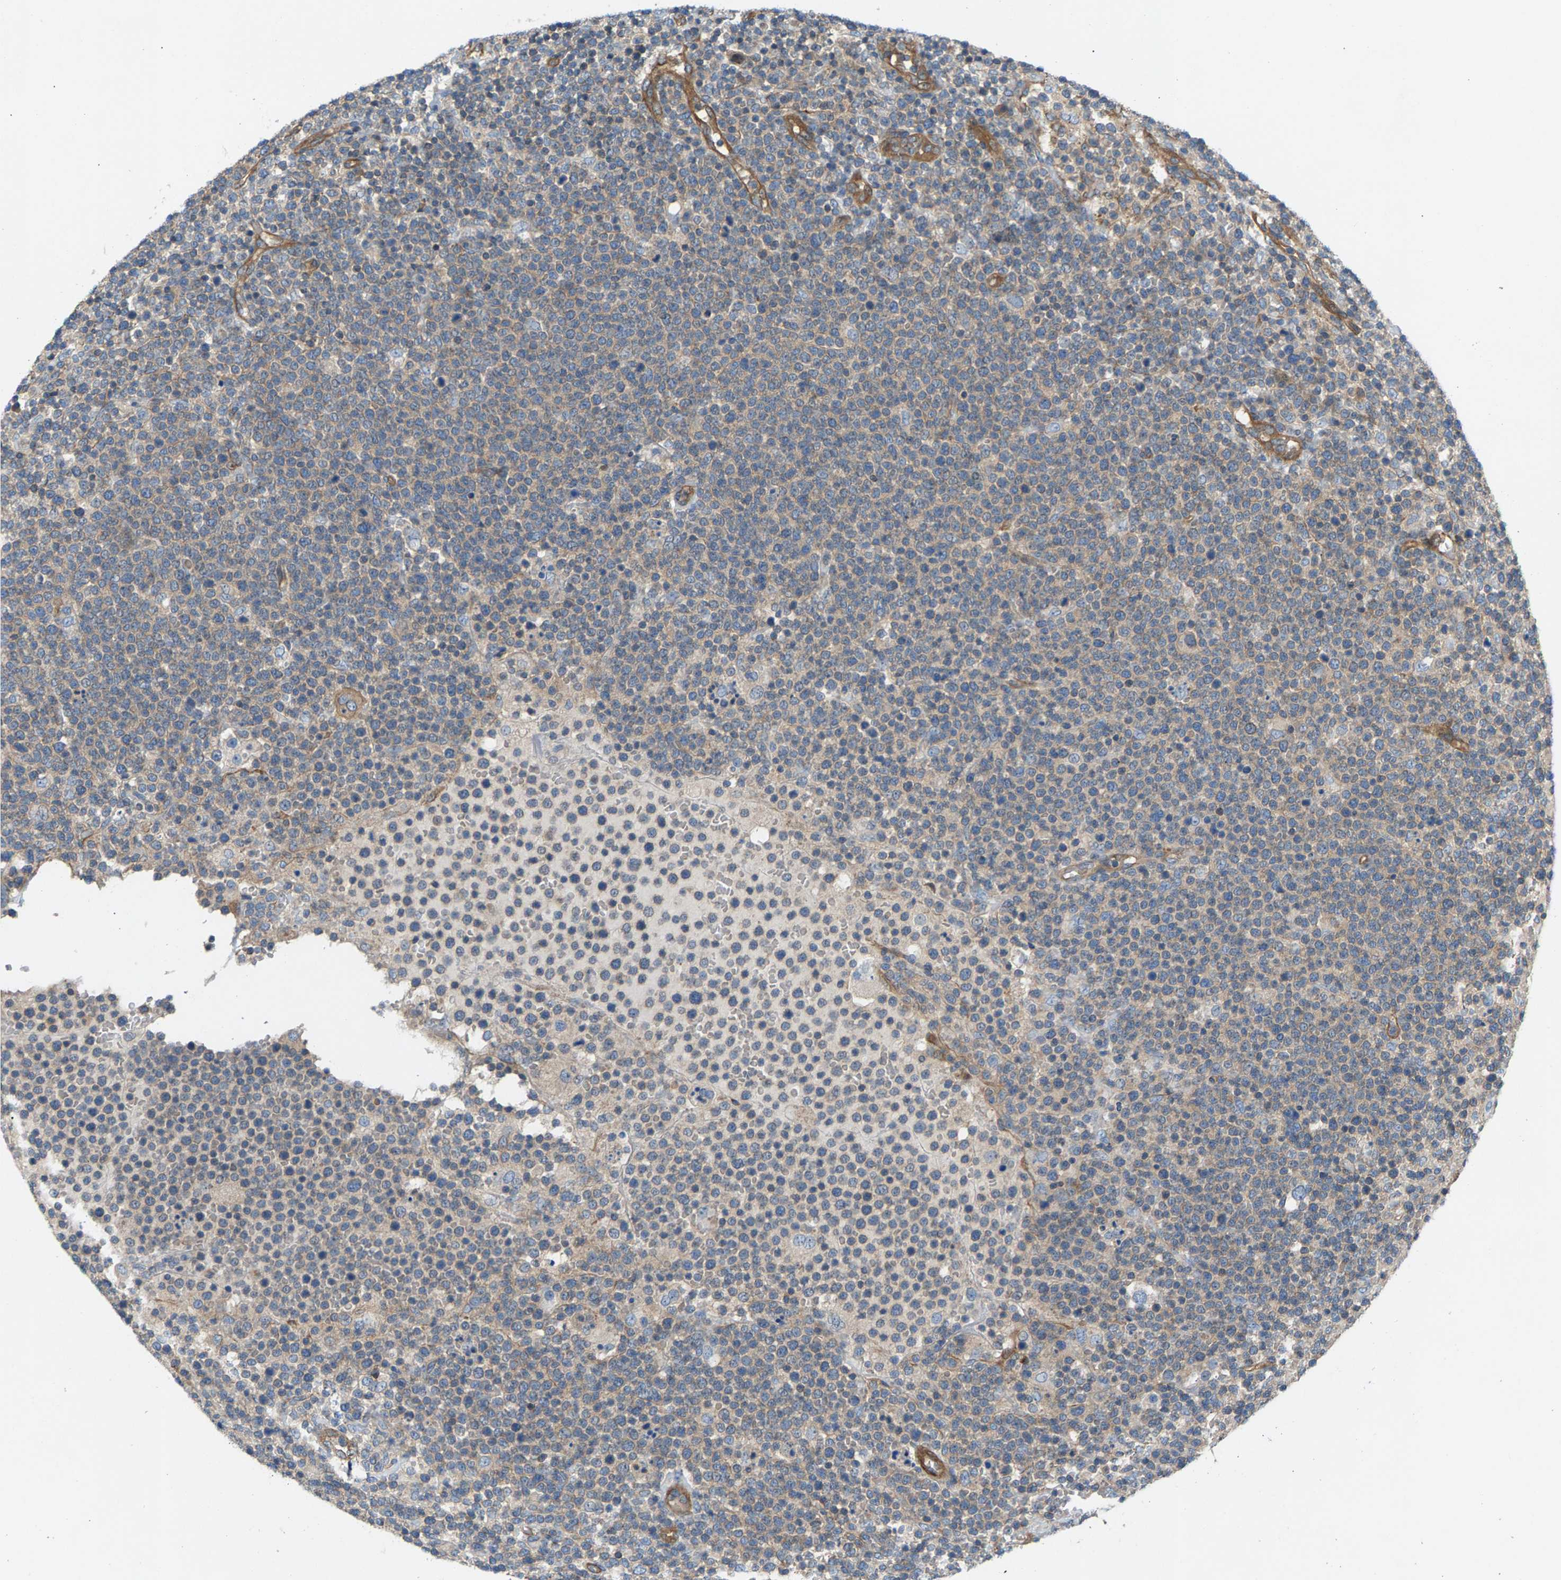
{"staining": {"intensity": "weak", "quantity": "<25%", "location": "cytoplasmic/membranous"}, "tissue": "lymphoma", "cell_type": "Tumor cells", "image_type": "cancer", "snomed": [{"axis": "morphology", "description": "Malignant lymphoma, non-Hodgkin's type, High grade"}, {"axis": "topography", "description": "Lymph node"}], "caption": "An image of high-grade malignant lymphoma, non-Hodgkin's type stained for a protein exhibits no brown staining in tumor cells.", "gene": "PDCL", "patient": {"sex": "male", "age": 61}}